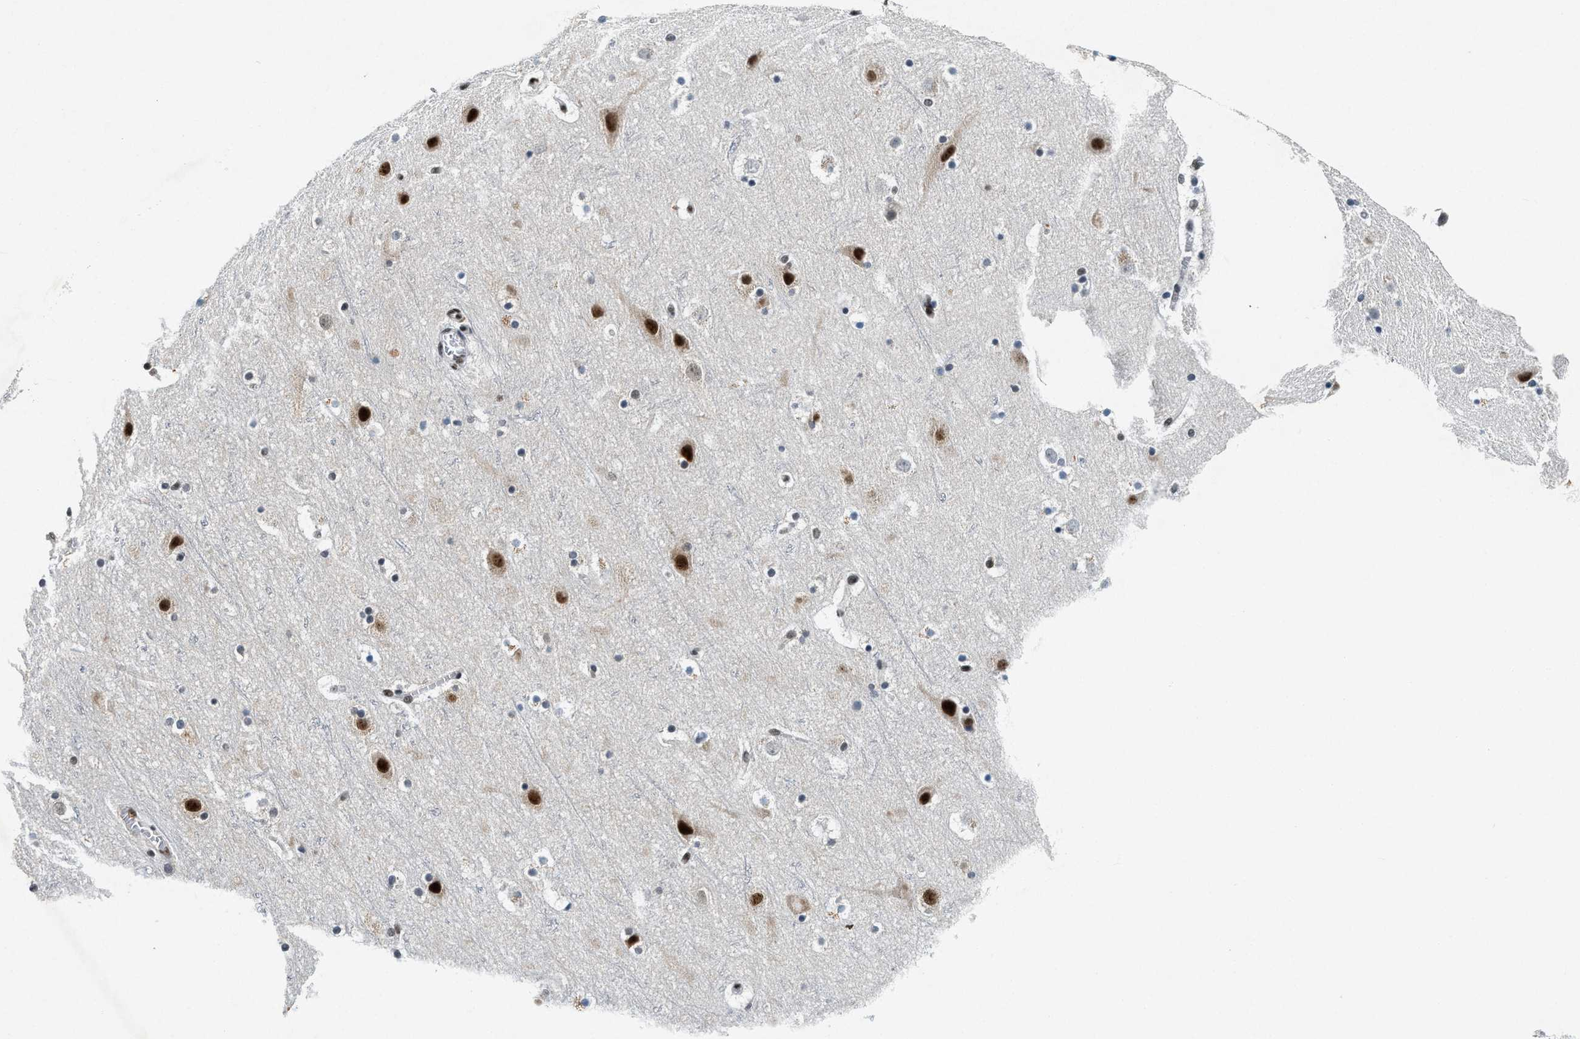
{"staining": {"intensity": "weak", "quantity": "25%-75%", "location": "nuclear"}, "tissue": "cerebral cortex", "cell_type": "Endothelial cells", "image_type": "normal", "snomed": [{"axis": "morphology", "description": "Normal tissue, NOS"}, {"axis": "topography", "description": "Cerebral cortex"}], "caption": "Human cerebral cortex stained with a brown dye displays weak nuclear positive positivity in approximately 25%-75% of endothelial cells.", "gene": "NCOA1", "patient": {"sex": "male", "age": 45}}